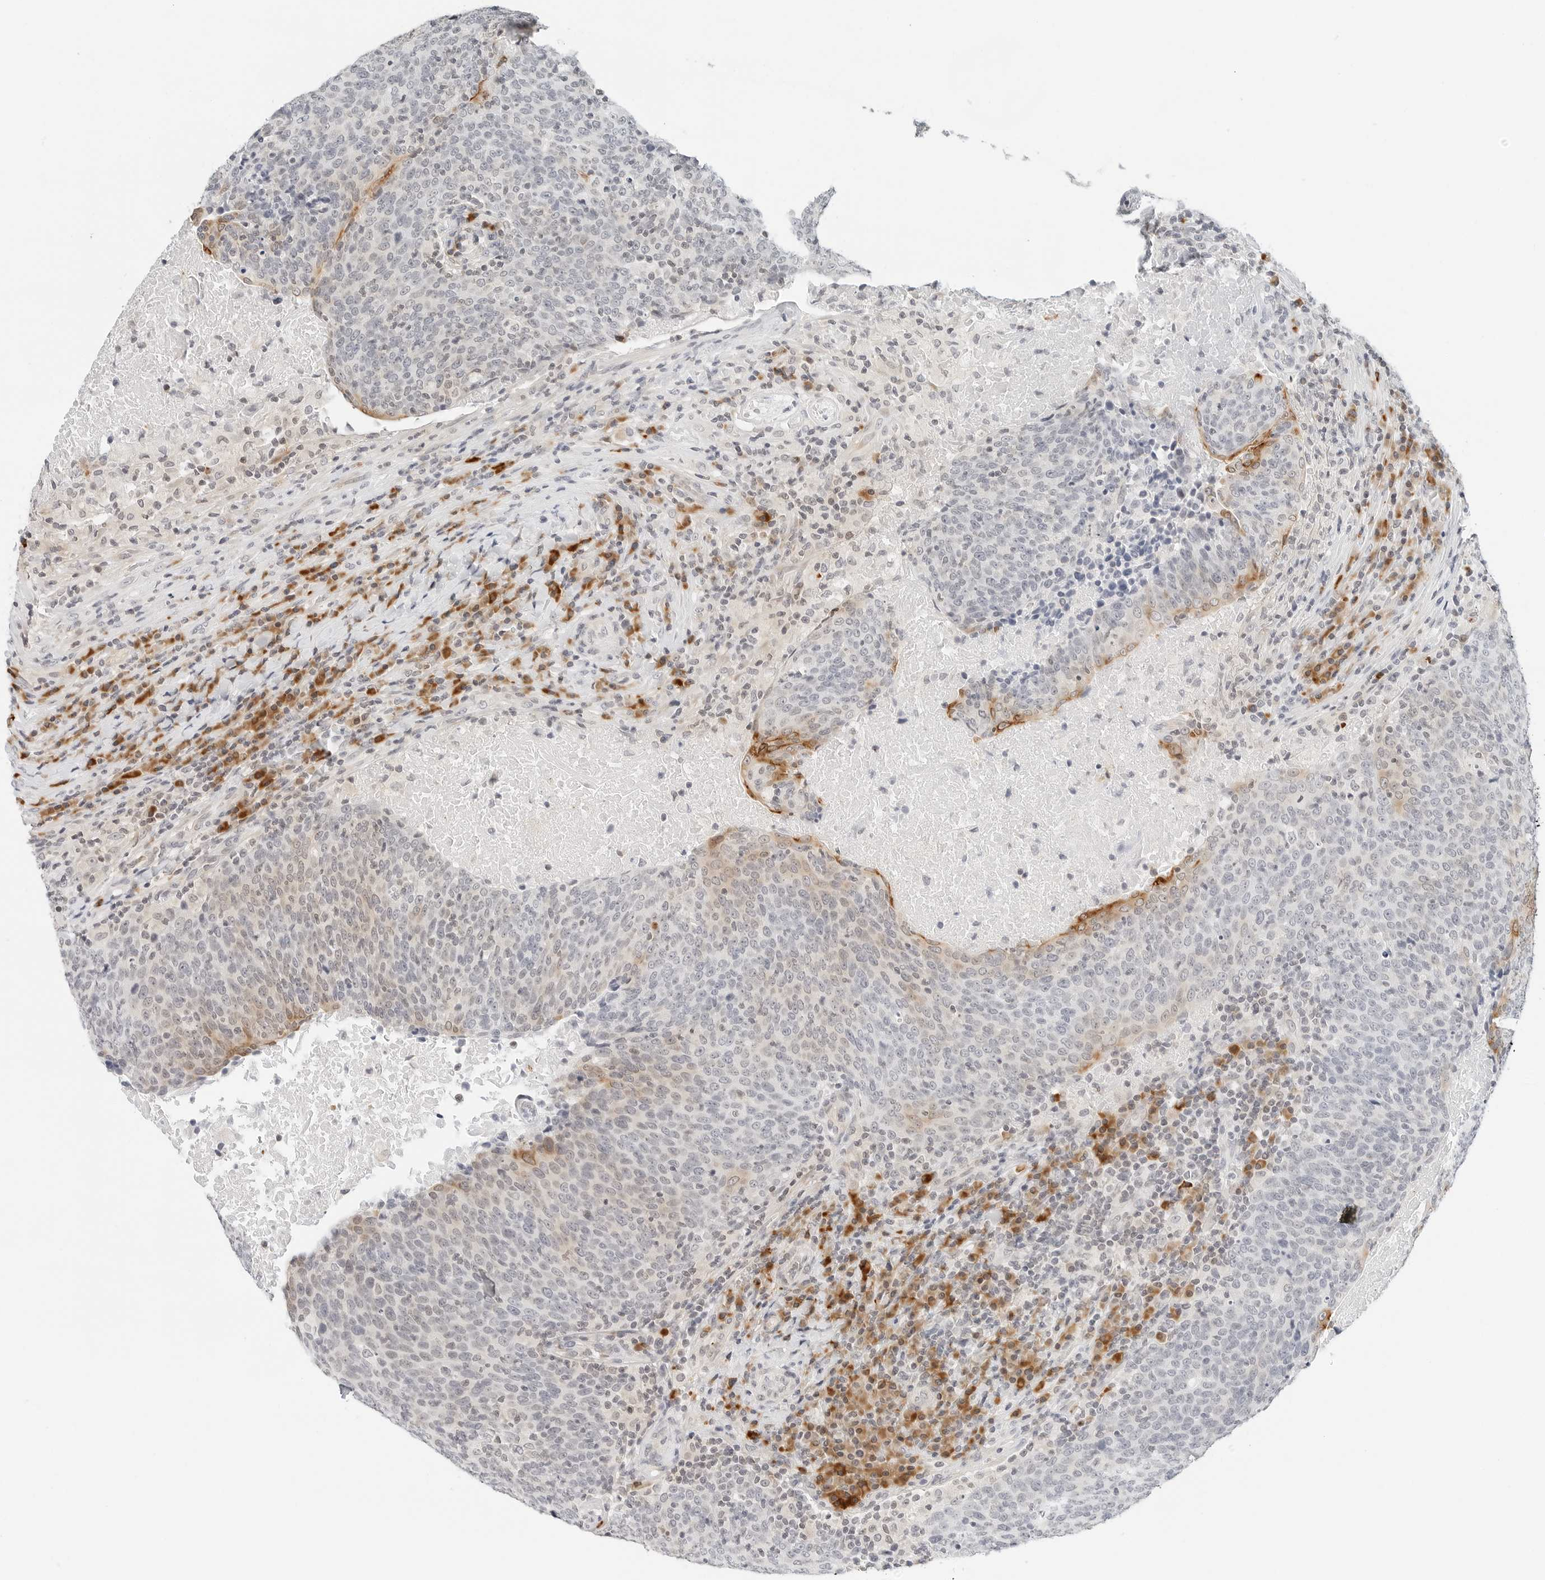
{"staining": {"intensity": "moderate", "quantity": "<25%", "location": "cytoplasmic/membranous"}, "tissue": "head and neck cancer", "cell_type": "Tumor cells", "image_type": "cancer", "snomed": [{"axis": "morphology", "description": "Squamous cell carcinoma, NOS"}, {"axis": "morphology", "description": "Squamous cell carcinoma, metastatic, NOS"}, {"axis": "topography", "description": "Lymph node"}, {"axis": "topography", "description": "Head-Neck"}], "caption": "Immunohistochemical staining of head and neck squamous cell carcinoma demonstrates moderate cytoplasmic/membranous protein staining in approximately <25% of tumor cells.", "gene": "PARP10", "patient": {"sex": "male", "age": 62}}